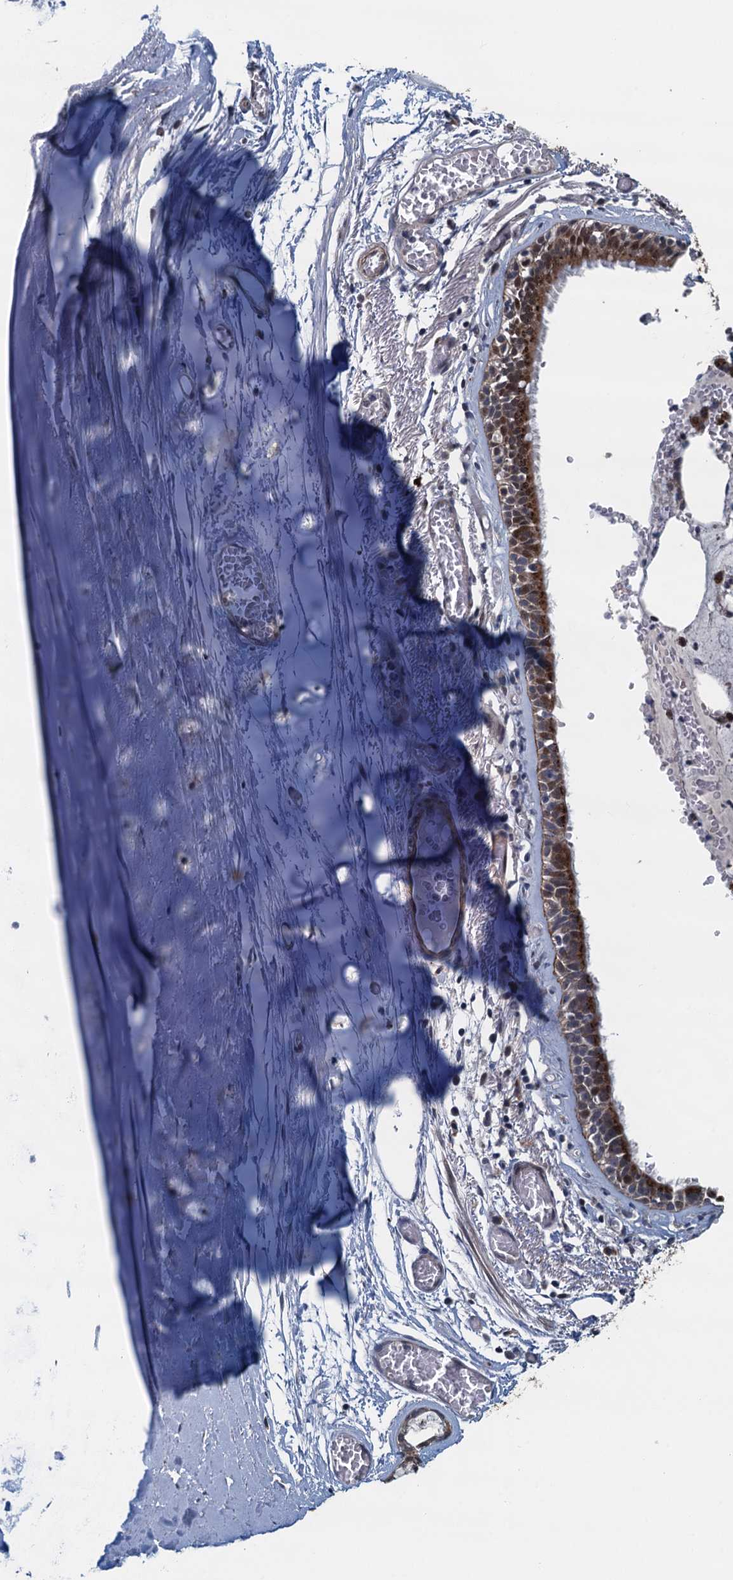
{"staining": {"intensity": "moderate", "quantity": "25%-75%", "location": "cytoplasmic/membranous"}, "tissue": "bronchus", "cell_type": "Respiratory epithelial cells", "image_type": "normal", "snomed": [{"axis": "morphology", "description": "Normal tissue, NOS"}, {"axis": "topography", "description": "Bronchus"}, {"axis": "topography", "description": "Lung"}], "caption": "This photomicrograph exhibits immunohistochemistry staining of normal human bronchus, with medium moderate cytoplasmic/membranous staining in approximately 25%-75% of respiratory epithelial cells.", "gene": "AGRN", "patient": {"sex": "male", "age": 56}}